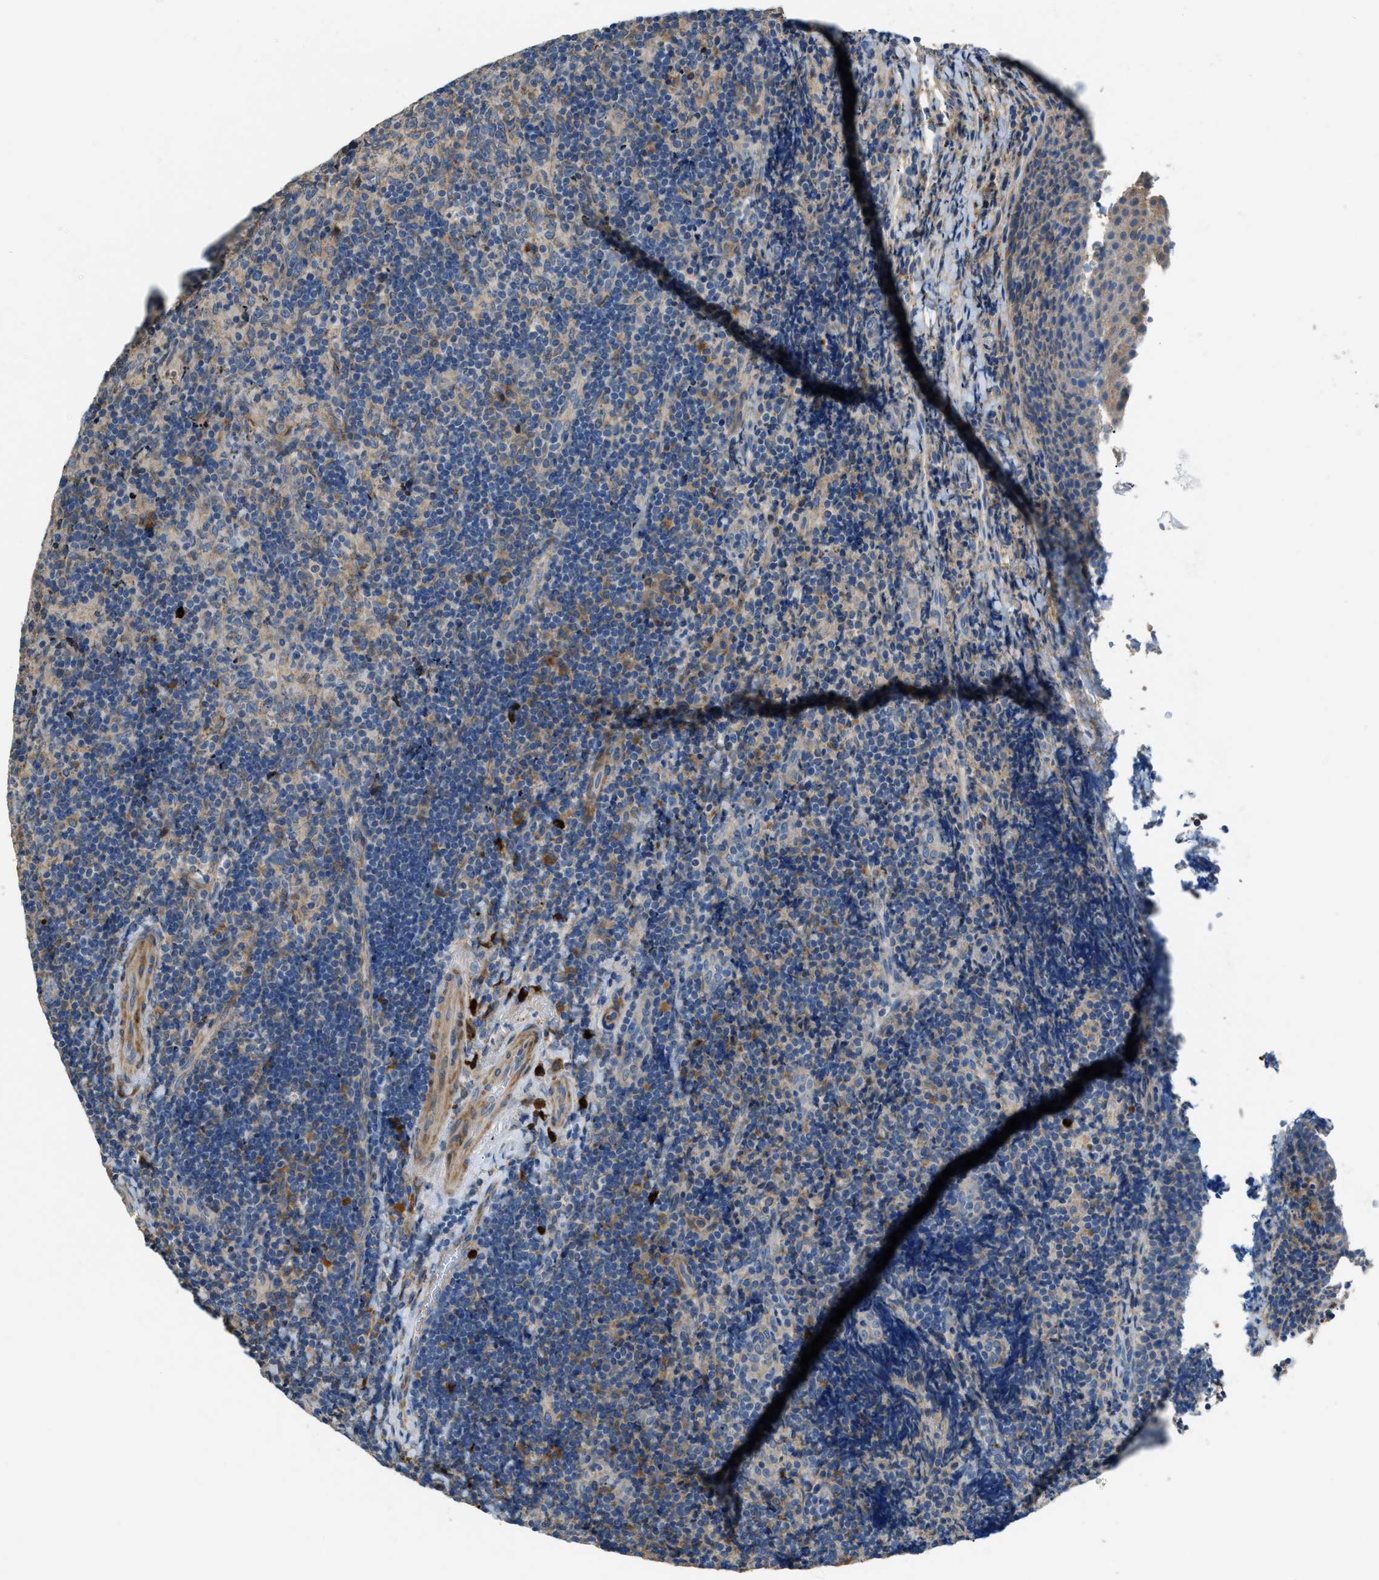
{"staining": {"intensity": "weak", "quantity": "<25%", "location": "cytoplasmic/membranous"}, "tissue": "lymphoma", "cell_type": "Tumor cells", "image_type": "cancer", "snomed": [{"axis": "morphology", "description": "Malignant lymphoma, non-Hodgkin's type, High grade"}, {"axis": "topography", "description": "Tonsil"}], "caption": "DAB immunohistochemical staining of lymphoma exhibits no significant expression in tumor cells. (DAB immunohistochemistry, high magnification).", "gene": "TMEM68", "patient": {"sex": "female", "age": 36}}